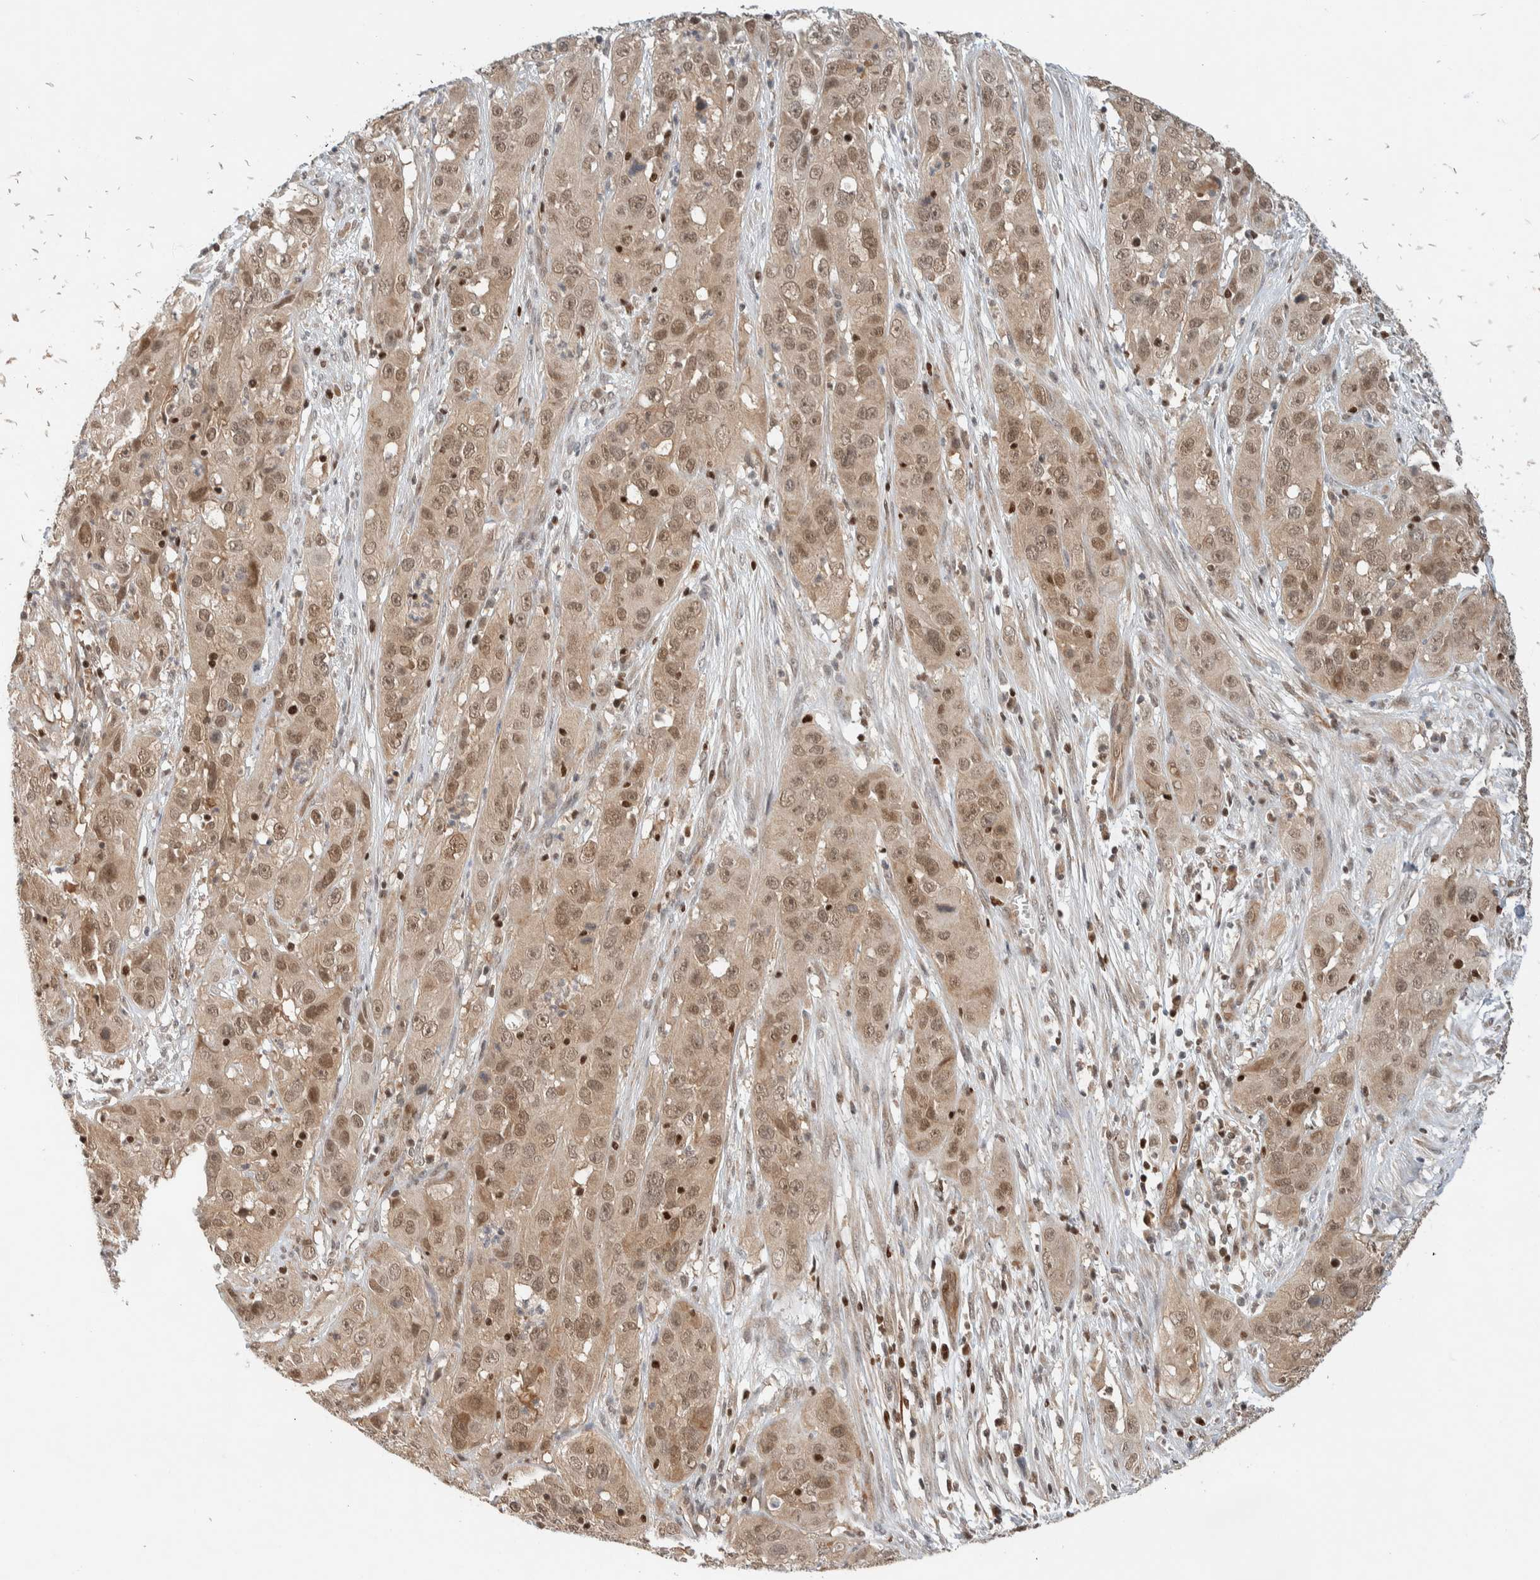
{"staining": {"intensity": "weak", "quantity": ">75%", "location": "cytoplasmic/membranous,nuclear"}, "tissue": "cervical cancer", "cell_type": "Tumor cells", "image_type": "cancer", "snomed": [{"axis": "morphology", "description": "Squamous cell carcinoma, NOS"}, {"axis": "topography", "description": "Cervix"}], "caption": "Weak cytoplasmic/membranous and nuclear protein staining is present in about >75% of tumor cells in cervical squamous cell carcinoma.", "gene": "C8orf76", "patient": {"sex": "female", "age": 32}}